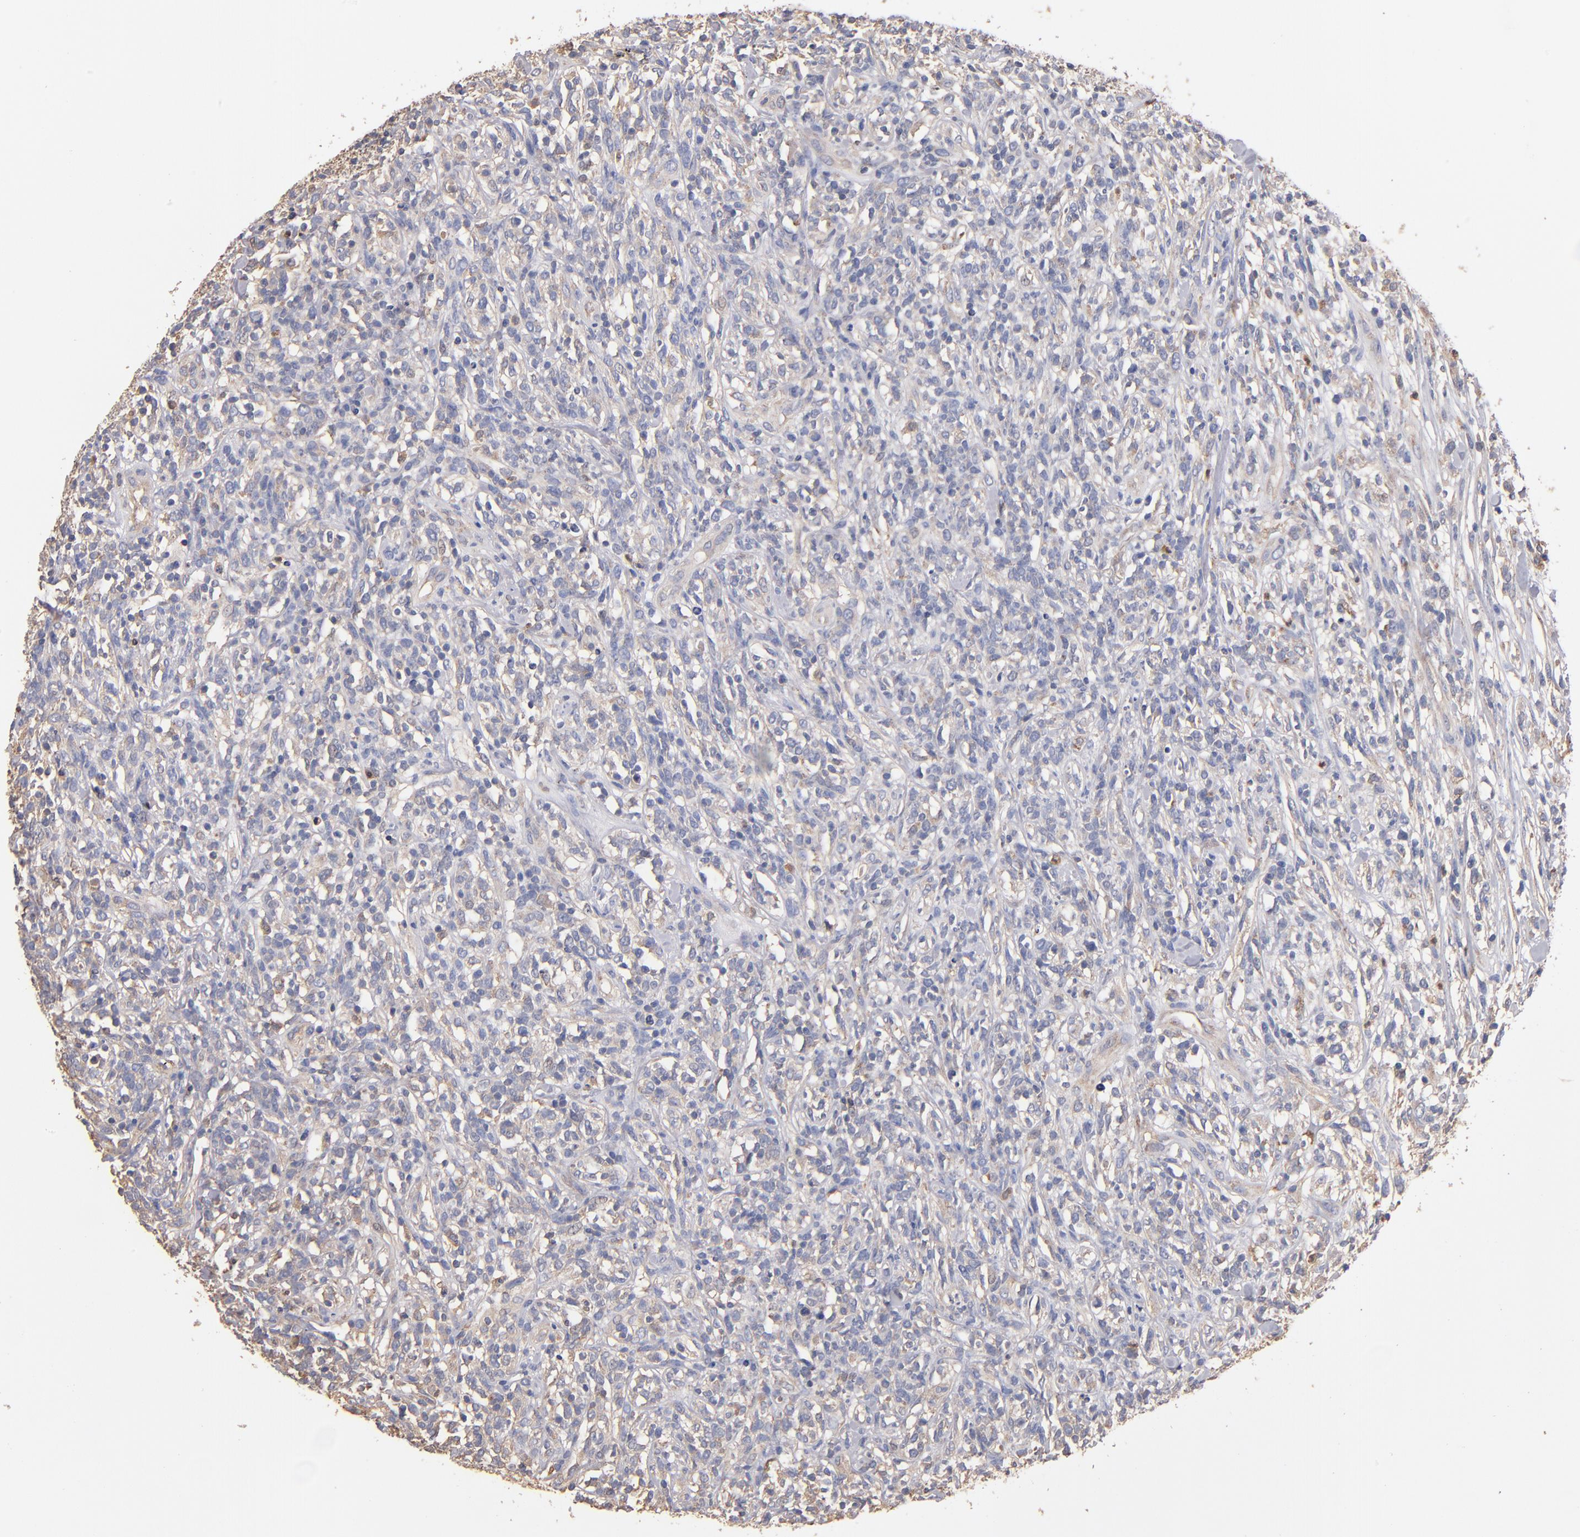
{"staining": {"intensity": "negative", "quantity": "none", "location": "none"}, "tissue": "lymphoma", "cell_type": "Tumor cells", "image_type": "cancer", "snomed": [{"axis": "morphology", "description": "Malignant lymphoma, non-Hodgkin's type, High grade"}, {"axis": "topography", "description": "Lymph node"}], "caption": "This is an IHC photomicrograph of human malignant lymphoma, non-Hodgkin's type (high-grade). There is no staining in tumor cells.", "gene": "RO60", "patient": {"sex": "female", "age": 73}}